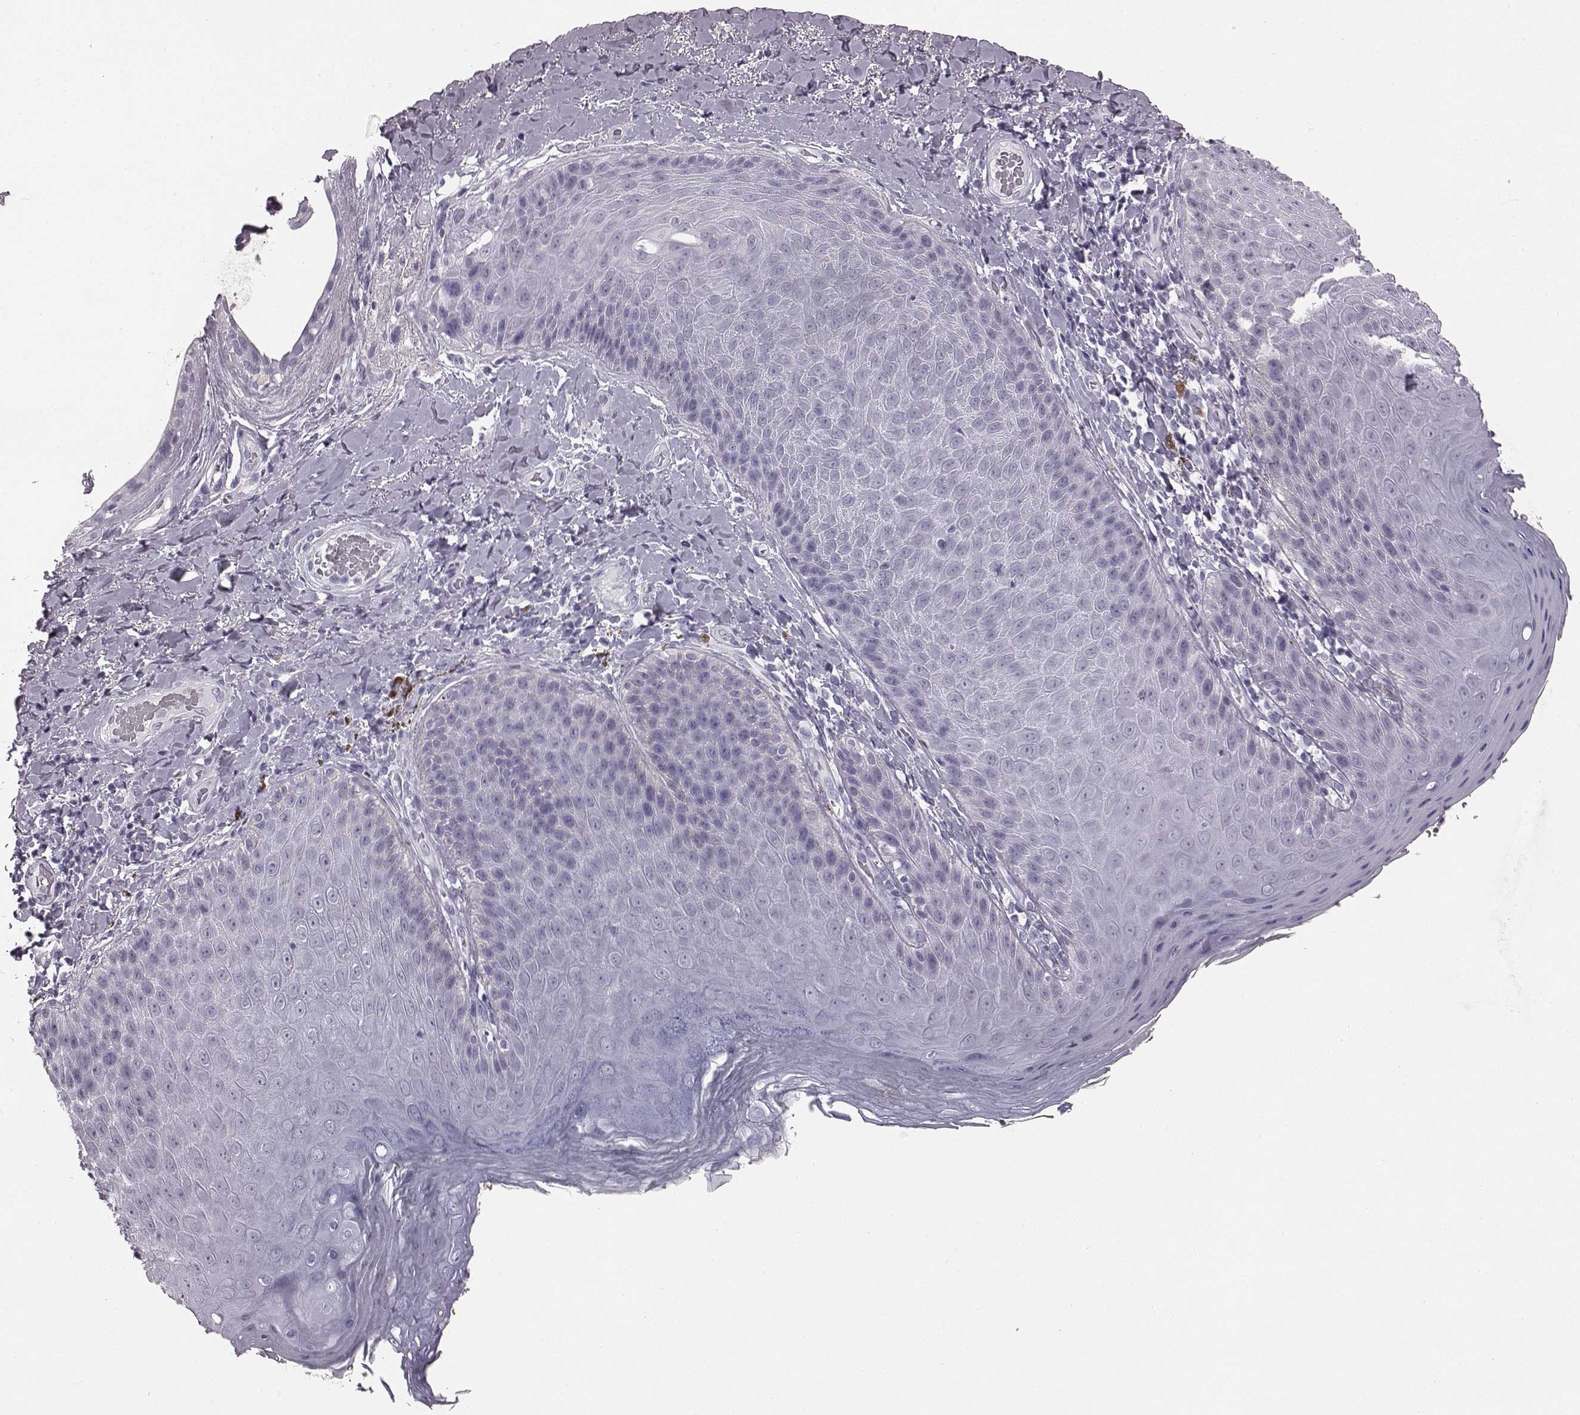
{"staining": {"intensity": "negative", "quantity": "none", "location": "none"}, "tissue": "skin", "cell_type": "Epidermal cells", "image_type": "normal", "snomed": [{"axis": "morphology", "description": "Normal tissue, NOS"}, {"axis": "topography", "description": "Anal"}], "caption": "DAB immunohistochemical staining of benign skin exhibits no significant expression in epidermal cells.", "gene": "AIPL1", "patient": {"sex": "male", "age": 53}}